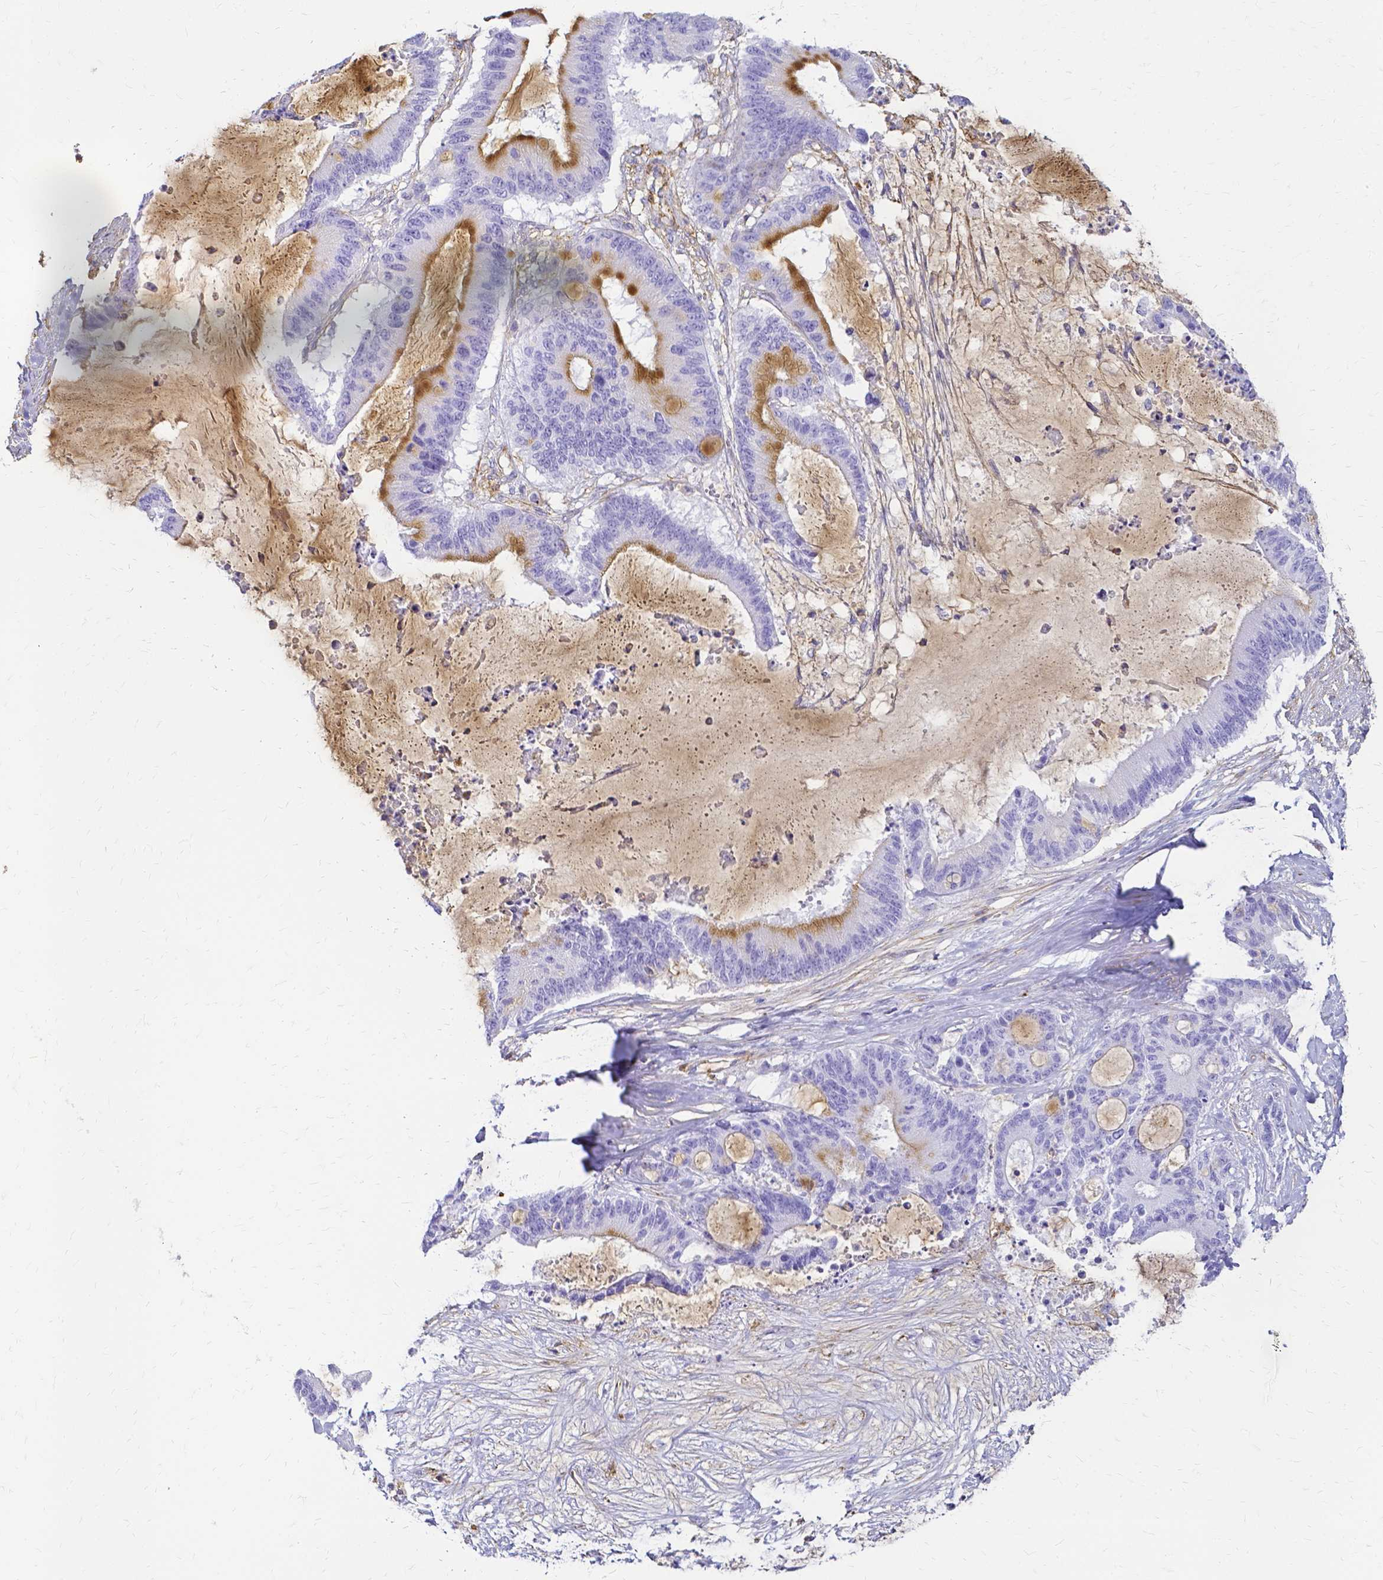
{"staining": {"intensity": "moderate", "quantity": "<25%", "location": "cytoplasmic/membranous"}, "tissue": "liver cancer", "cell_type": "Tumor cells", "image_type": "cancer", "snomed": [{"axis": "morphology", "description": "Normal tissue, NOS"}, {"axis": "morphology", "description": "Cholangiocarcinoma"}, {"axis": "topography", "description": "Liver"}, {"axis": "topography", "description": "Peripheral nerve tissue"}], "caption": "Immunohistochemistry staining of liver cancer (cholangiocarcinoma), which exhibits low levels of moderate cytoplasmic/membranous positivity in about <25% of tumor cells indicating moderate cytoplasmic/membranous protein staining. The staining was performed using DAB (3,3'-diaminobenzidine) (brown) for protein detection and nuclei were counterstained in hematoxylin (blue).", "gene": "HSPA12A", "patient": {"sex": "female", "age": 73}}